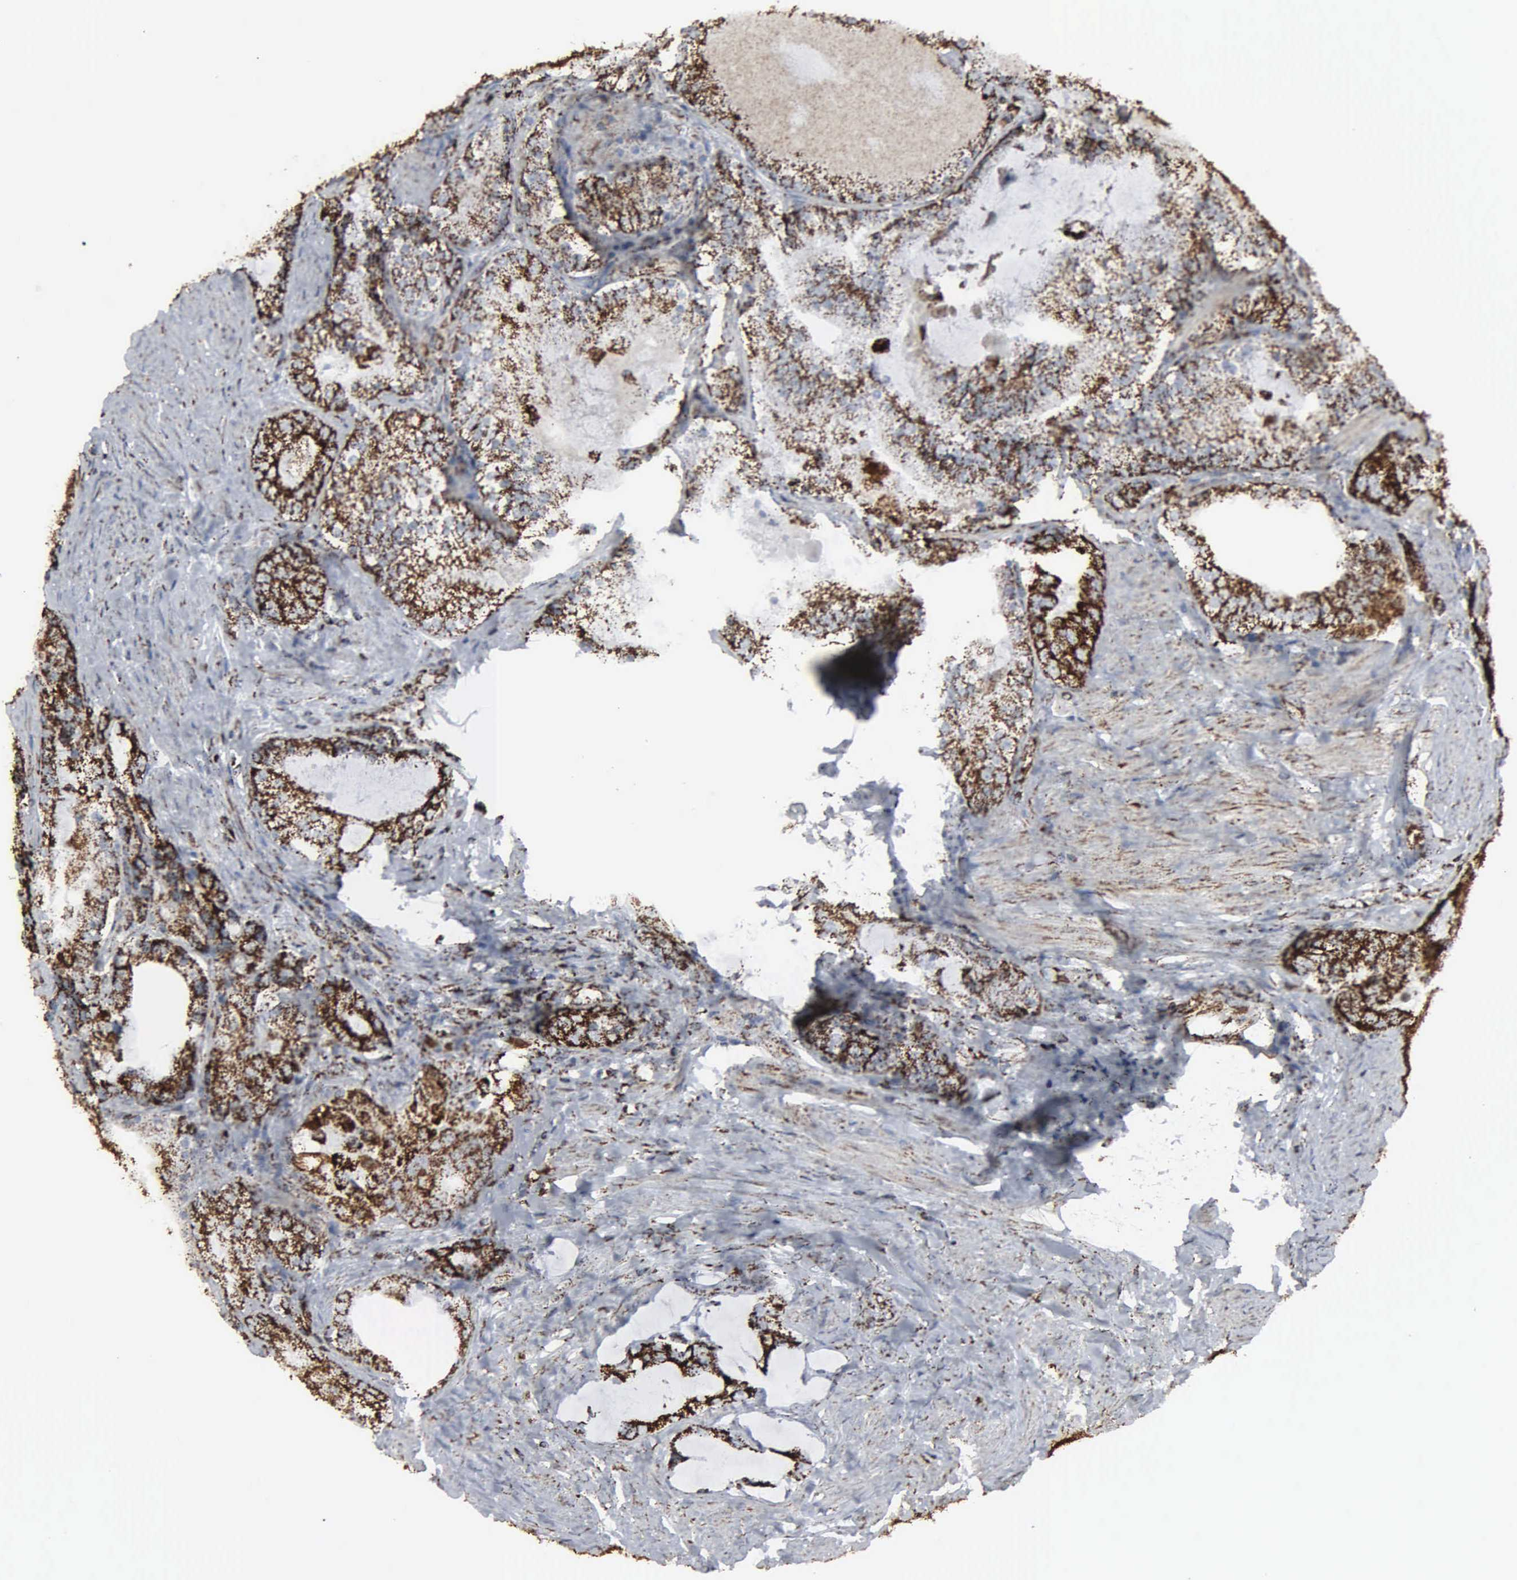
{"staining": {"intensity": "strong", "quantity": ">75%", "location": "cytoplasmic/membranous"}, "tissue": "prostate cancer", "cell_type": "Tumor cells", "image_type": "cancer", "snomed": [{"axis": "morphology", "description": "Adenocarcinoma, High grade"}, {"axis": "topography", "description": "Prostate"}], "caption": "This is a histology image of immunohistochemistry (IHC) staining of prostate cancer (high-grade adenocarcinoma), which shows strong expression in the cytoplasmic/membranous of tumor cells.", "gene": "HSPA9", "patient": {"sex": "male", "age": 63}}